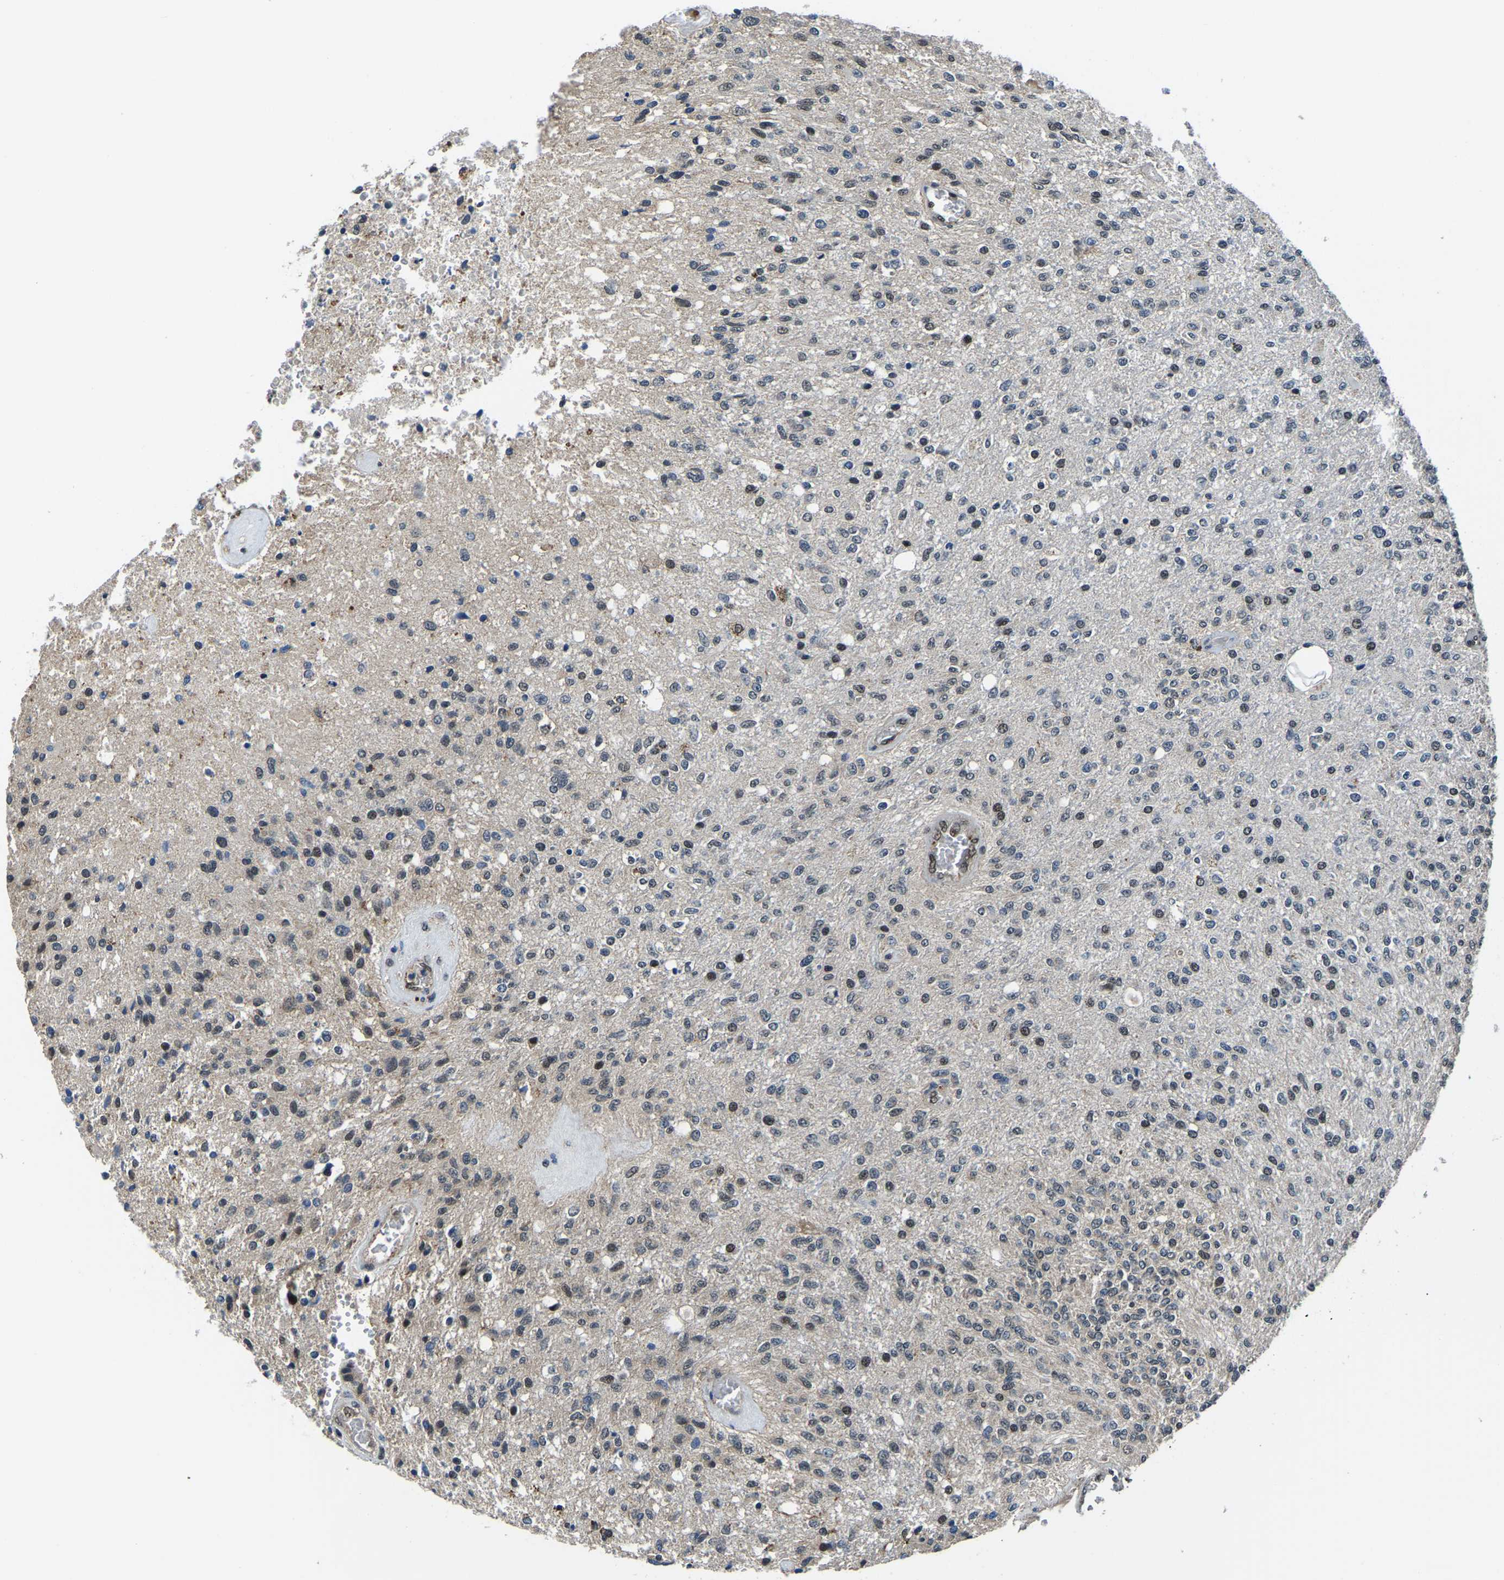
{"staining": {"intensity": "weak", "quantity": "25%-75%", "location": "nuclear"}, "tissue": "glioma", "cell_type": "Tumor cells", "image_type": "cancer", "snomed": [{"axis": "morphology", "description": "Normal tissue, NOS"}, {"axis": "morphology", "description": "Glioma, malignant, High grade"}, {"axis": "topography", "description": "Cerebral cortex"}], "caption": "DAB (3,3'-diaminobenzidine) immunohistochemical staining of malignant glioma (high-grade) demonstrates weak nuclear protein positivity in approximately 25%-75% of tumor cells.", "gene": "DFFA", "patient": {"sex": "male", "age": 77}}